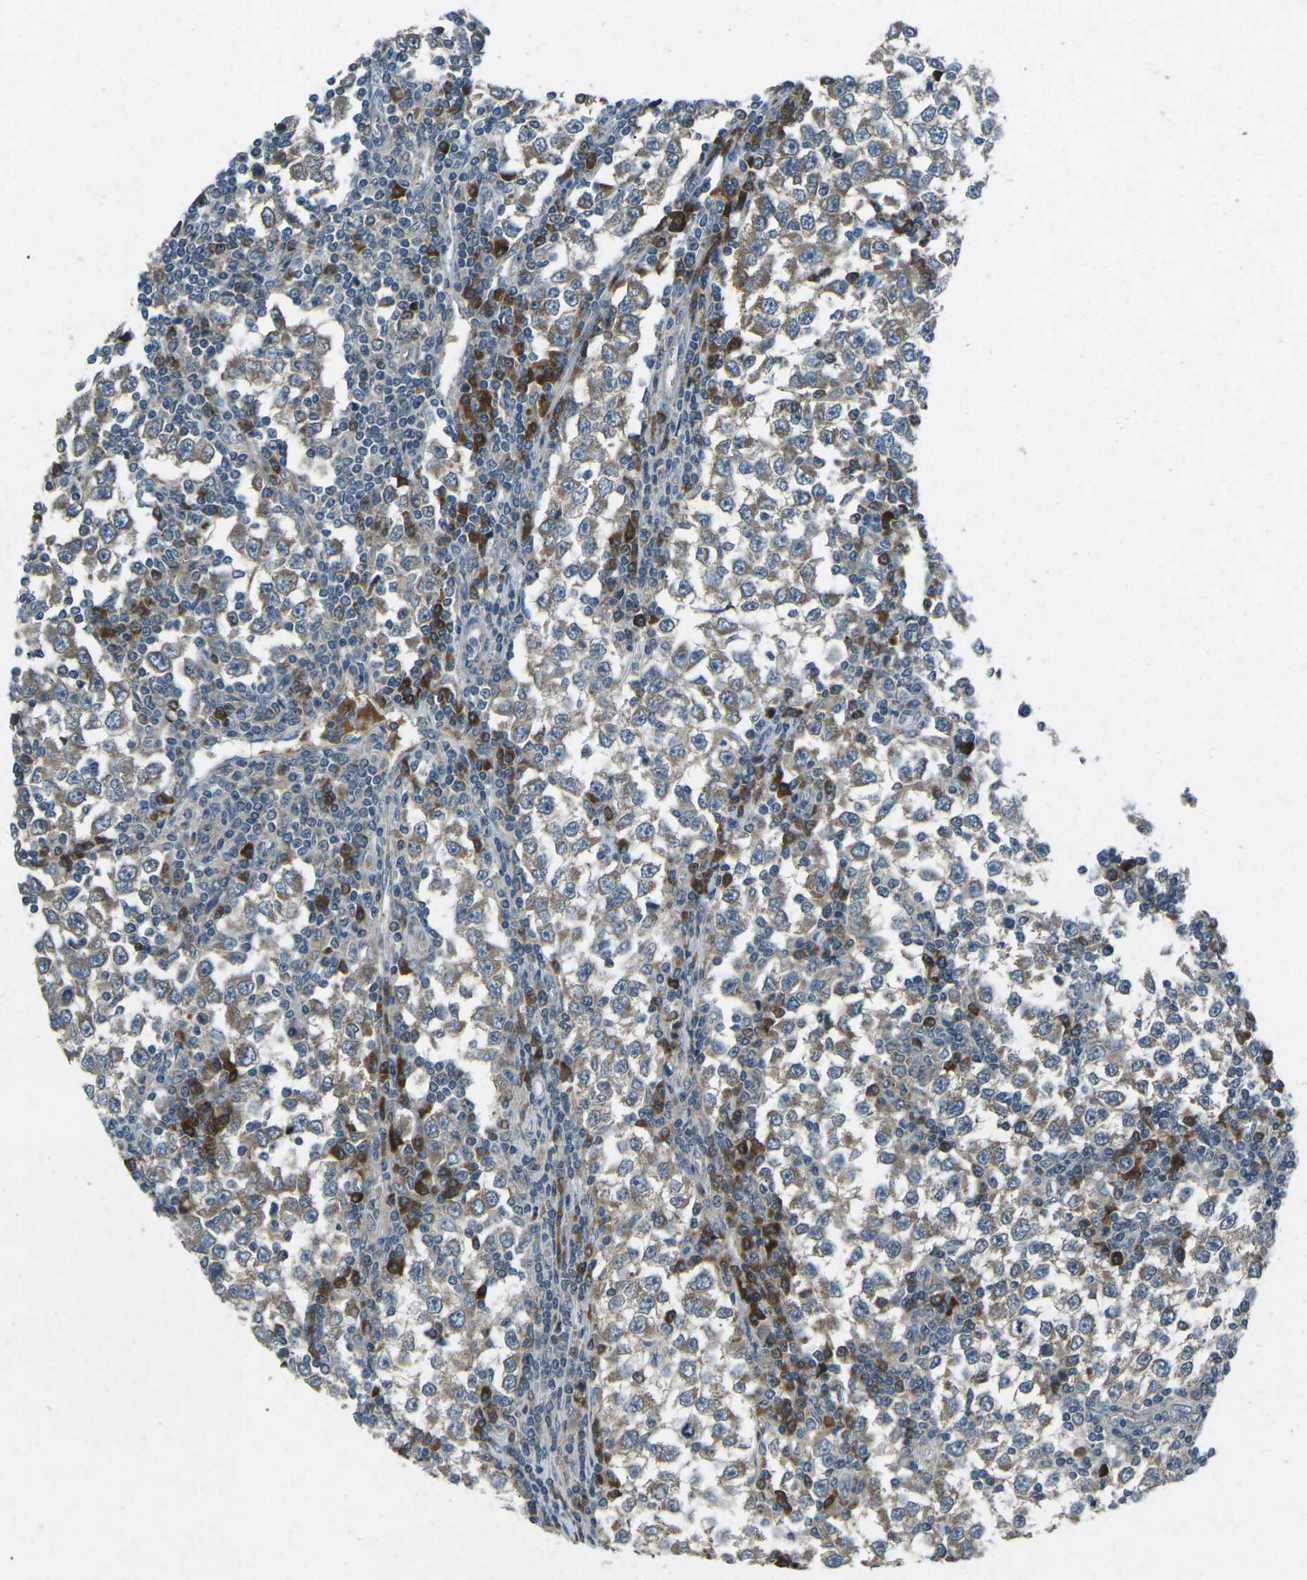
{"staining": {"intensity": "weak", "quantity": ">75%", "location": "cytoplasmic/membranous"}, "tissue": "testis cancer", "cell_type": "Tumor cells", "image_type": "cancer", "snomed": [{"axis": "morphology", "description": "Seminoma, NOS"}, {"axis": "topography", "description": "Testis"}], "caption": "Immunohistochemistry micrograph of human seminoma (testis) stained for a protein (brown), which shows low levels of weak cytoplasmic/membranous positivity in about >75% of tumor cells.", "gene": "CDK16", "patient": {"sex": "male", "age": 65}}